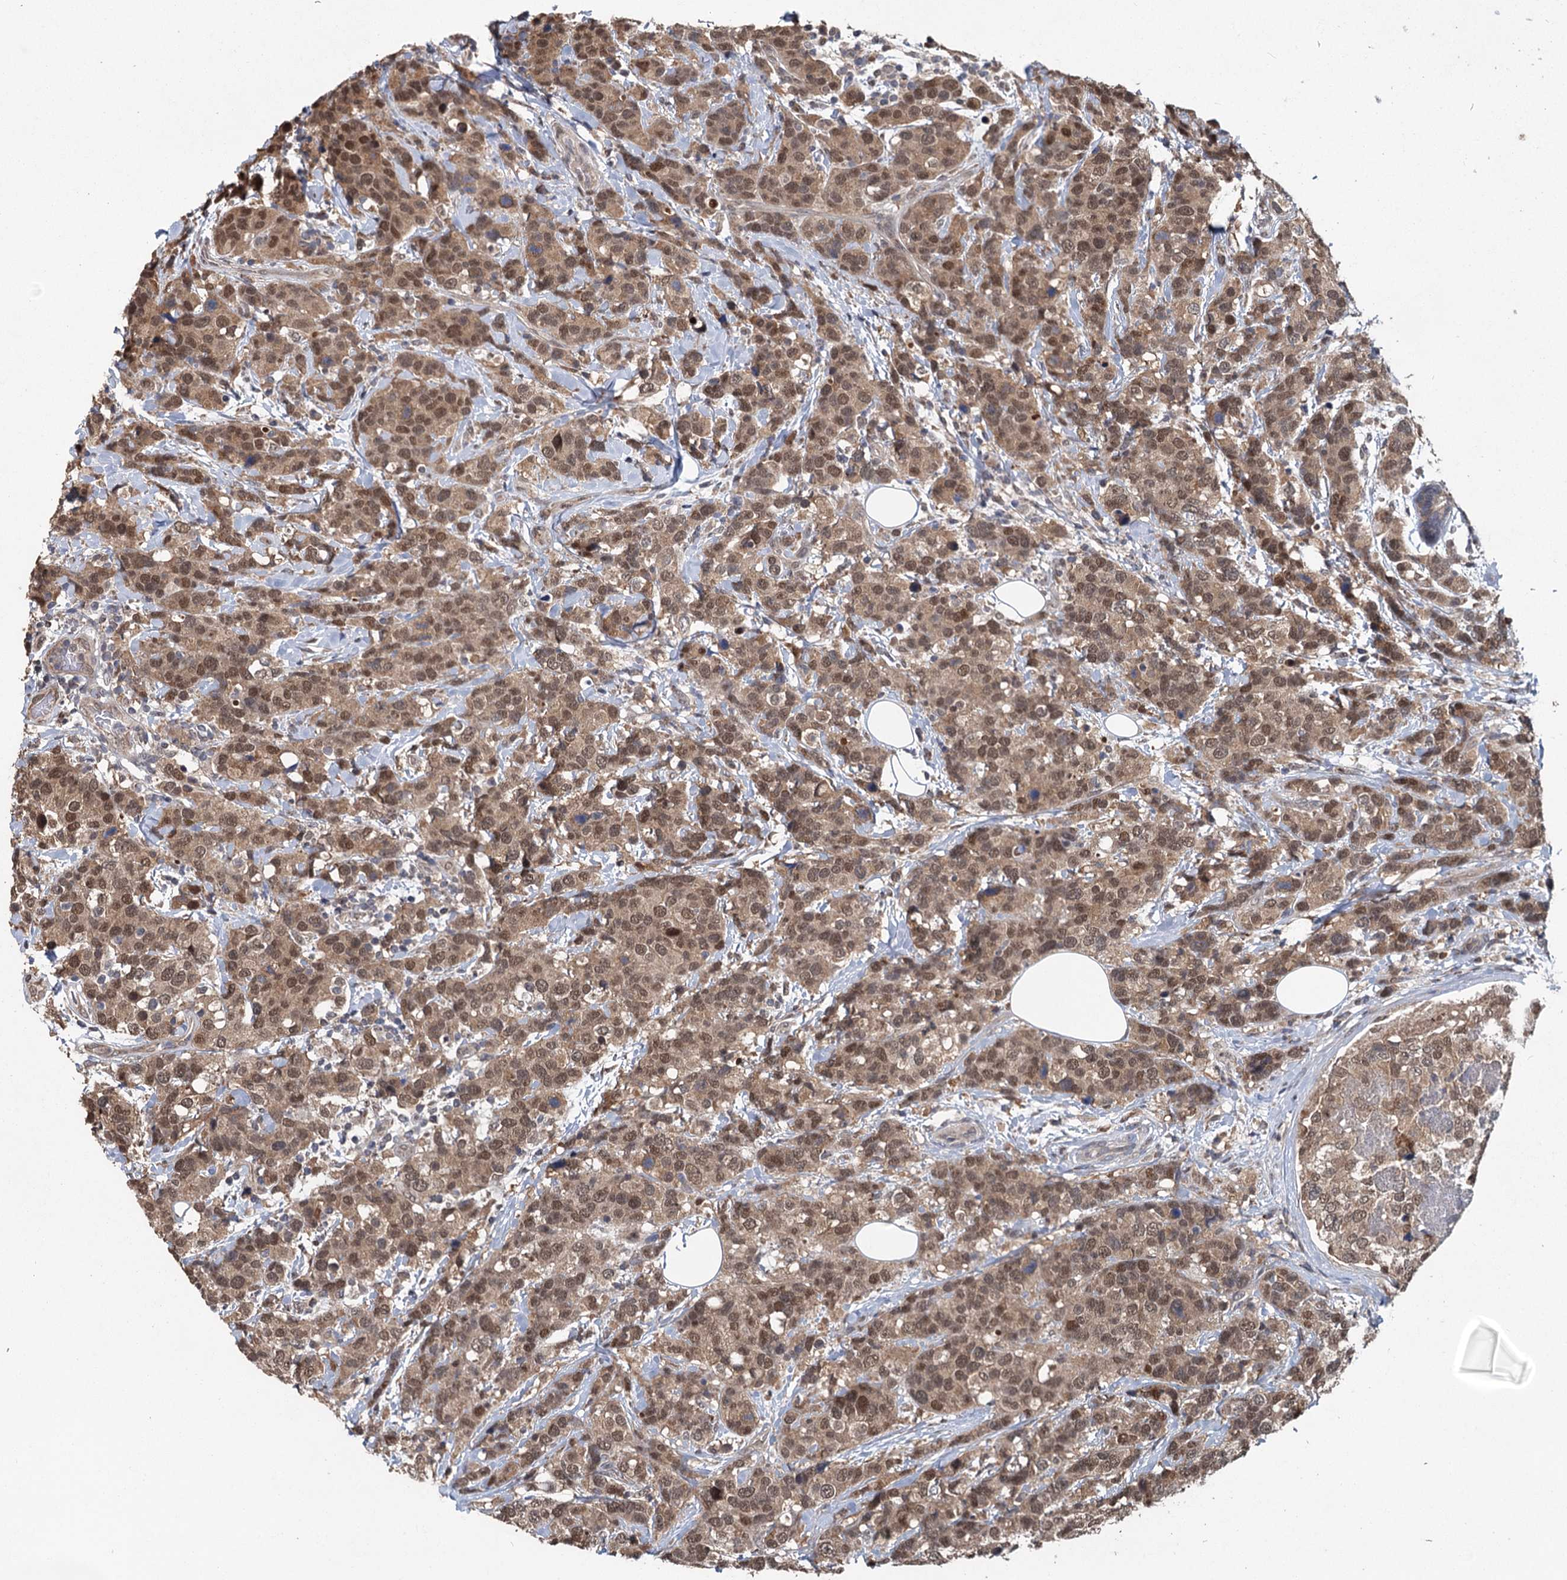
{"staining": {"intensity": "moderate", "quantity": ">75%", "location": "cytoplasmic/membranous,nuclear"}, "tissue": "breast cancer", "cell_type": "Tumor cells", "image_type": "cancer", "snomed": [{"axis": "morphology", "description": "Lobular carcinoma"}, {"axis": "topography", "description": "Breast"}], "caption": "IHC staining of breast cancer (lobular carcinoma), which displays medium levels of moderate cytoplasmic/membranous and nuclear positivity in about >75% of tumor cells indicating moderate cytoplasmic/membranous and nuclear protein positivity. The staining was performed using DAB (3,3'-diaminobenzidine) (brown) for protein detection and nuclei were counterstained in hematoxylin (blue).", "gene": "MYG1", "patient": {"sex": "female", "age": 59}}